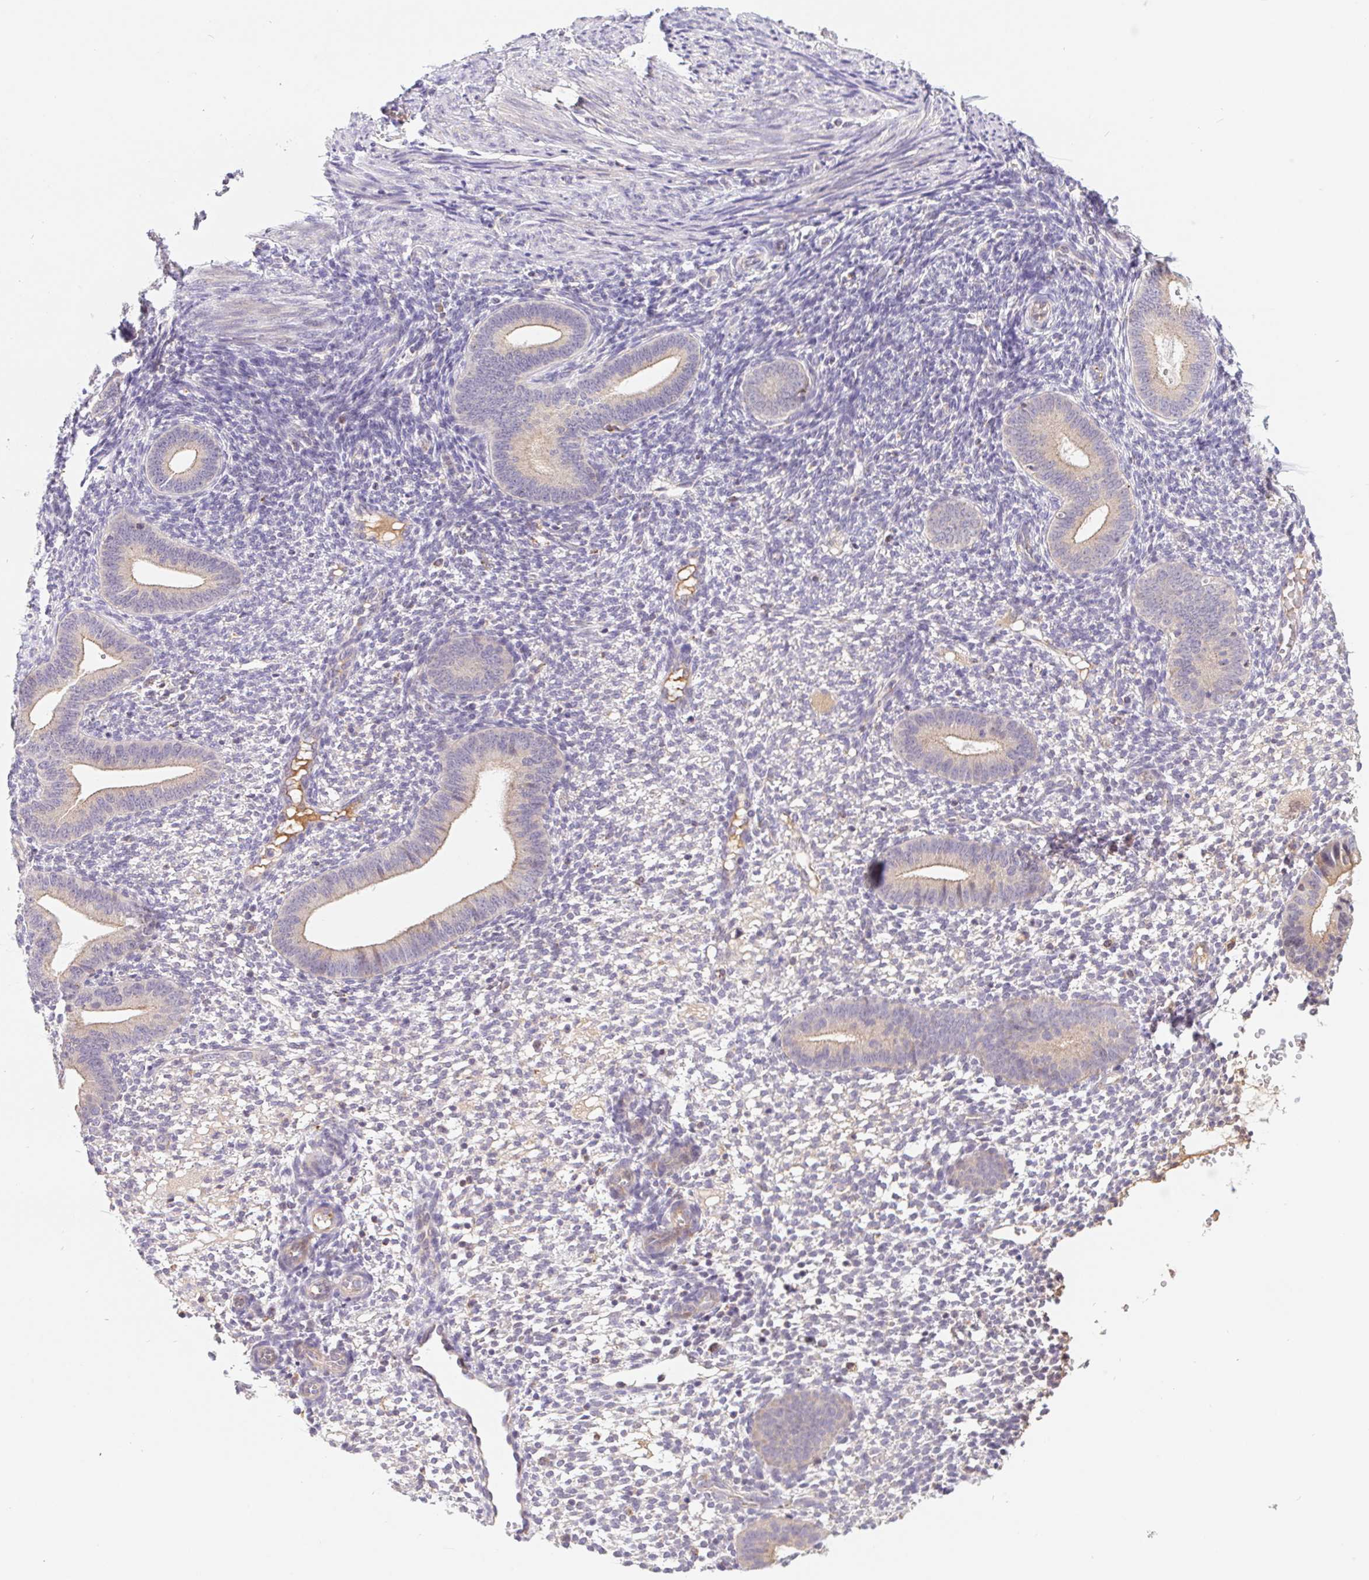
{"staining": {"intensity": "negative", "quantity": "none", "location": "none"}, "tissue": "endometrium", "cell_type": "Cells in endometrial stroma", "image_type": "normal", "snomed": [{"axis": "morphology", "description": "Normal tissue, NOS"}, {"axis": "topography", "description": "Endometrium"}], "caption": "This is a micrograph of immunohistochemistry staining of unremarkable endometrium, which shows no staining in cells in endometrial stroma. (DAB immunohistochemistry, high magnification).", "gene": "EMC6", "patient": {"sex": "female", "age": 40}}